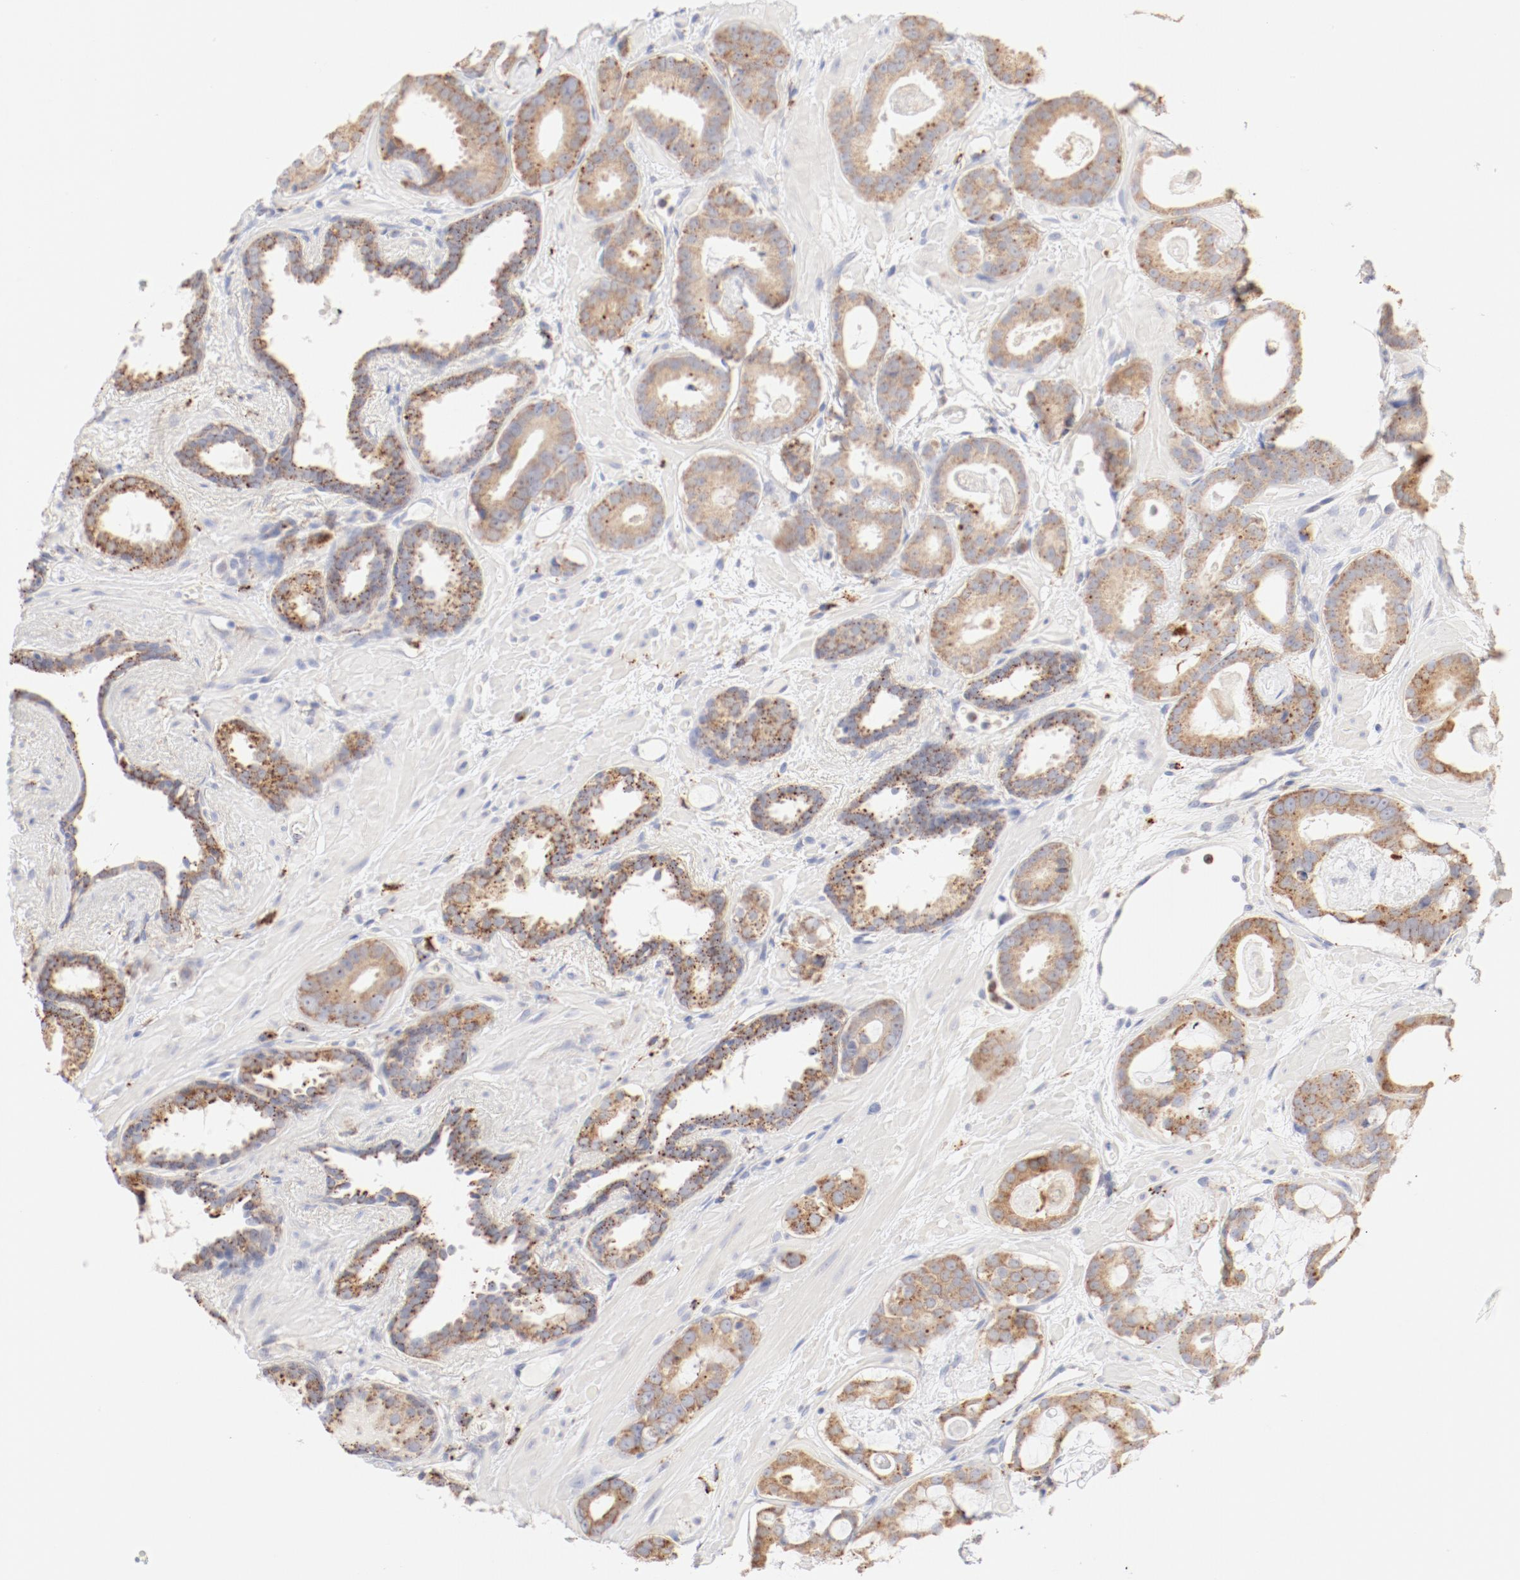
{"staining": {"intensity": "moderate", "quantity": ">75%", "location": "cytoplasmic/membranous"}, "tissue": "prostate cancer", "cell_type": "Tumor cells", "image_type": "cancer", "snomed": [{"axis": "morphology", "description": "Adenocarcinoma, Low grade"}, {"axis": "topography", "description": "Prostate"}], "caption": "Adenocarcinoma (low-grade) (prostate) tissue shows moderate cytoplasmic/membranous staining in approximately >75% of tumor cells, visualized by immunohistochemistry.", "gene": "CTSH", "patient": {"sex": "male", "age": 57}}